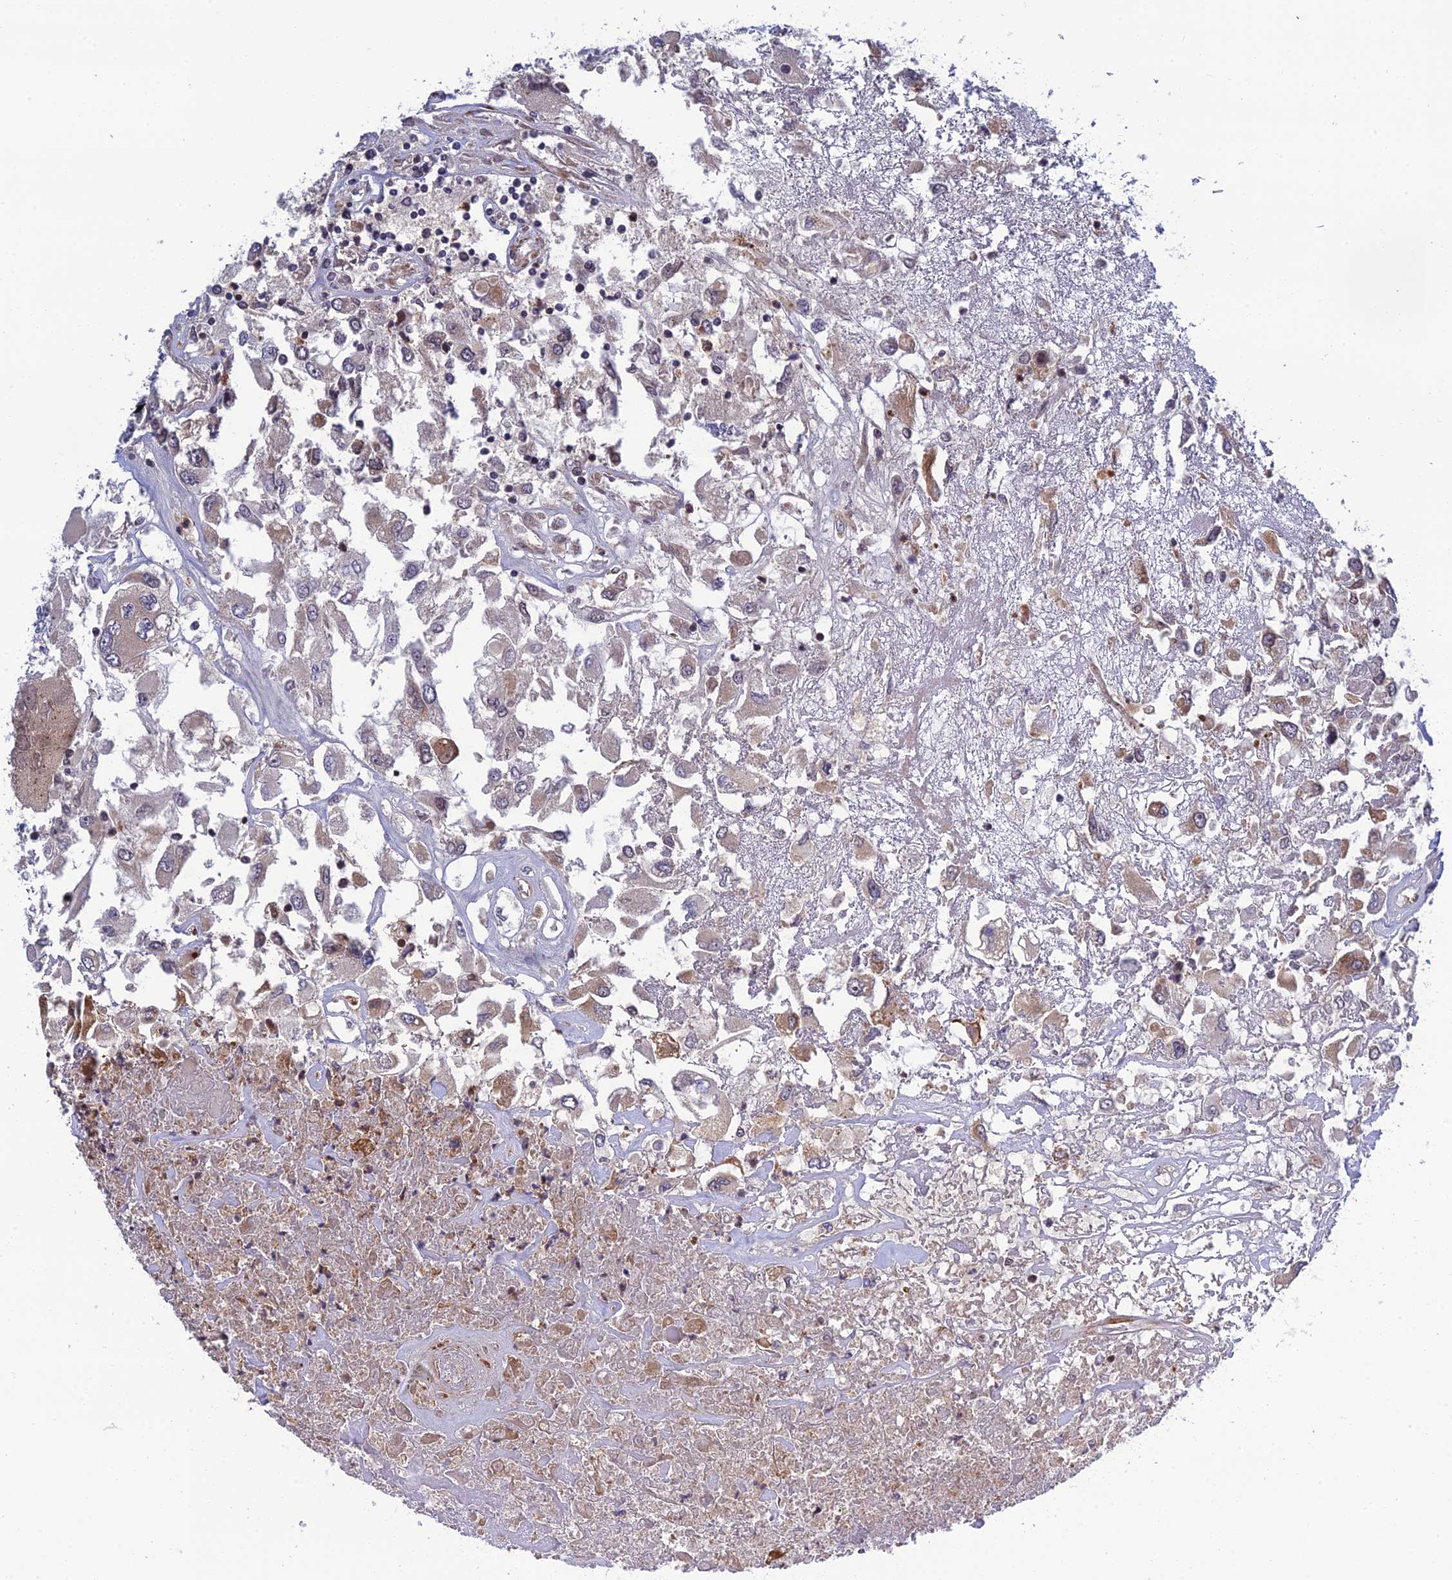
{"staining": {"intensity": "weak", "quantity": "25%-75%", "location": "cytoplasmic/membranous"}, "tissue": "renal cancer", "cell_type": "Tumor cells", "image_type": "cancer", "snomed": [{"axis": "morphology", "description": "Adenocarcinoma, NOS"}, {"axis": "topography", "description": "Kidney"}], "caption": "Tumor cells display low levels of weak cytoplasmic/membranous expression in about 25%-75% of cells in renal cancer.", "gene": "REXO1", "patient": {"sex": "female", "age": 52}}